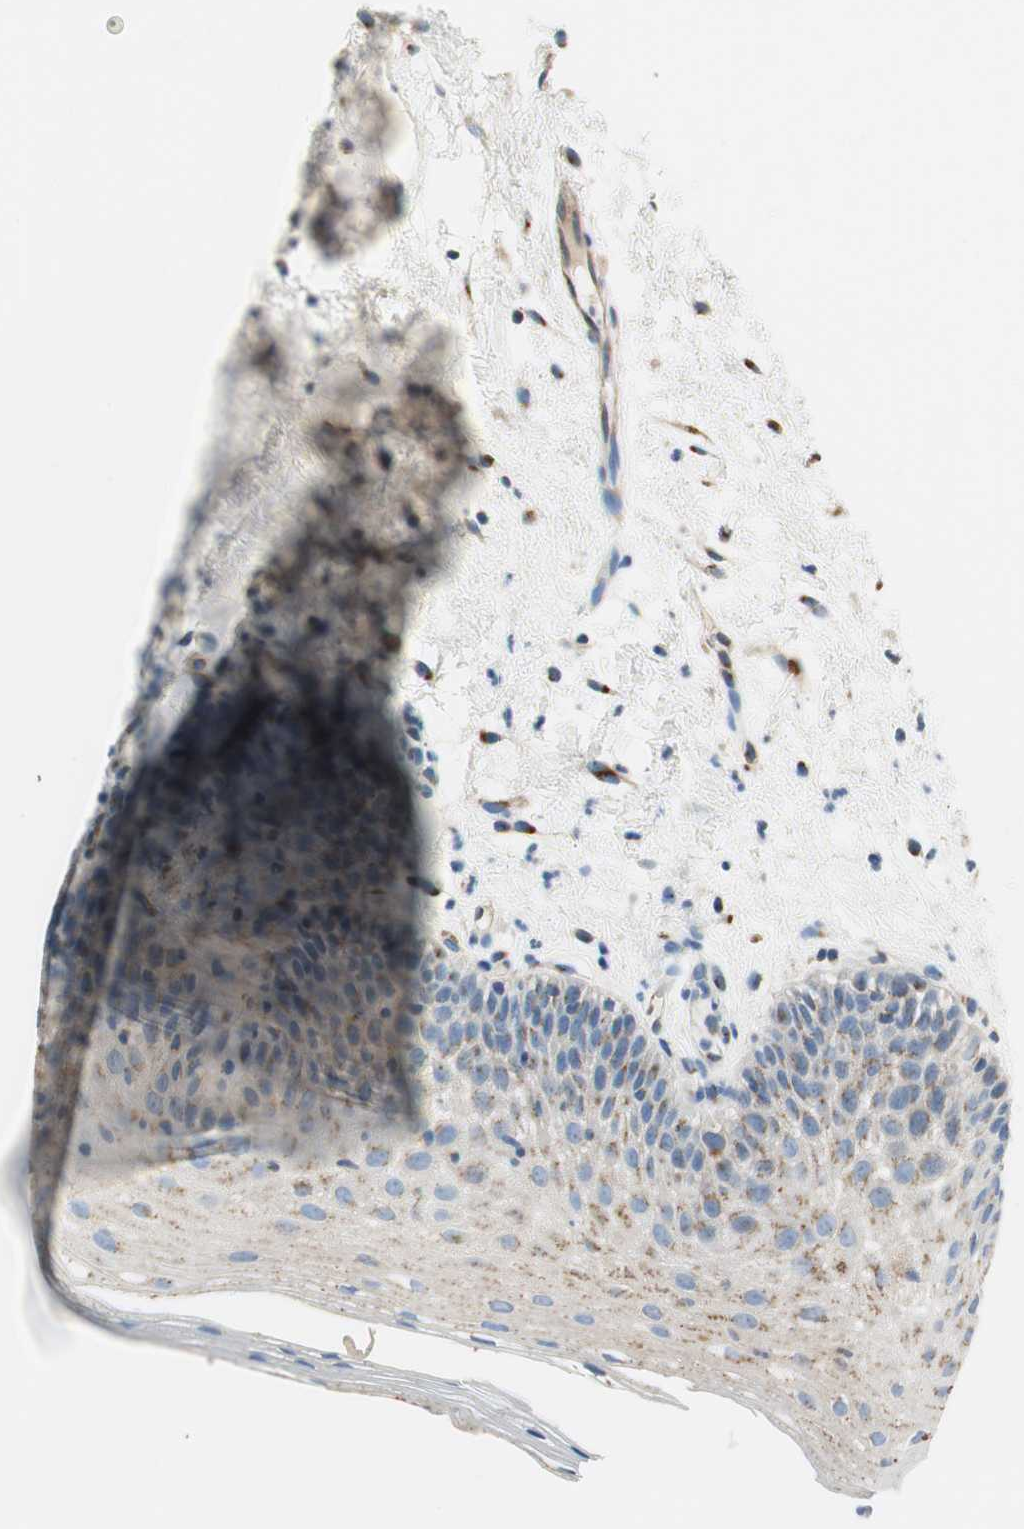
{"staining": {"intensity": "moderate", "quantity": "25%-75%", "location": "cytoplasmic/membranous"}, "tissue": "oral mucosa", "cell_type": "Squamous epithelial cells", "image_type": "normal", "snomed": [{"axis": "morphology", "description": "Normal tissue, NOS"}, {"axis": "morphology", "description": "Squamous cell carcinoma, NOS"}, {"axis": "topography", "description": "Skeletal muscle"}, {"axis": "topography", "description": "Oral tissue"}], "caption": "Protein expression analysis of benign human oral mucosa reveals moderate cytoplasmic/membranous staining in approximately 25%-75% of squamous epithelial cells.", "gene": "TMF1", "patient": {"sex": "male", "age": 71}}